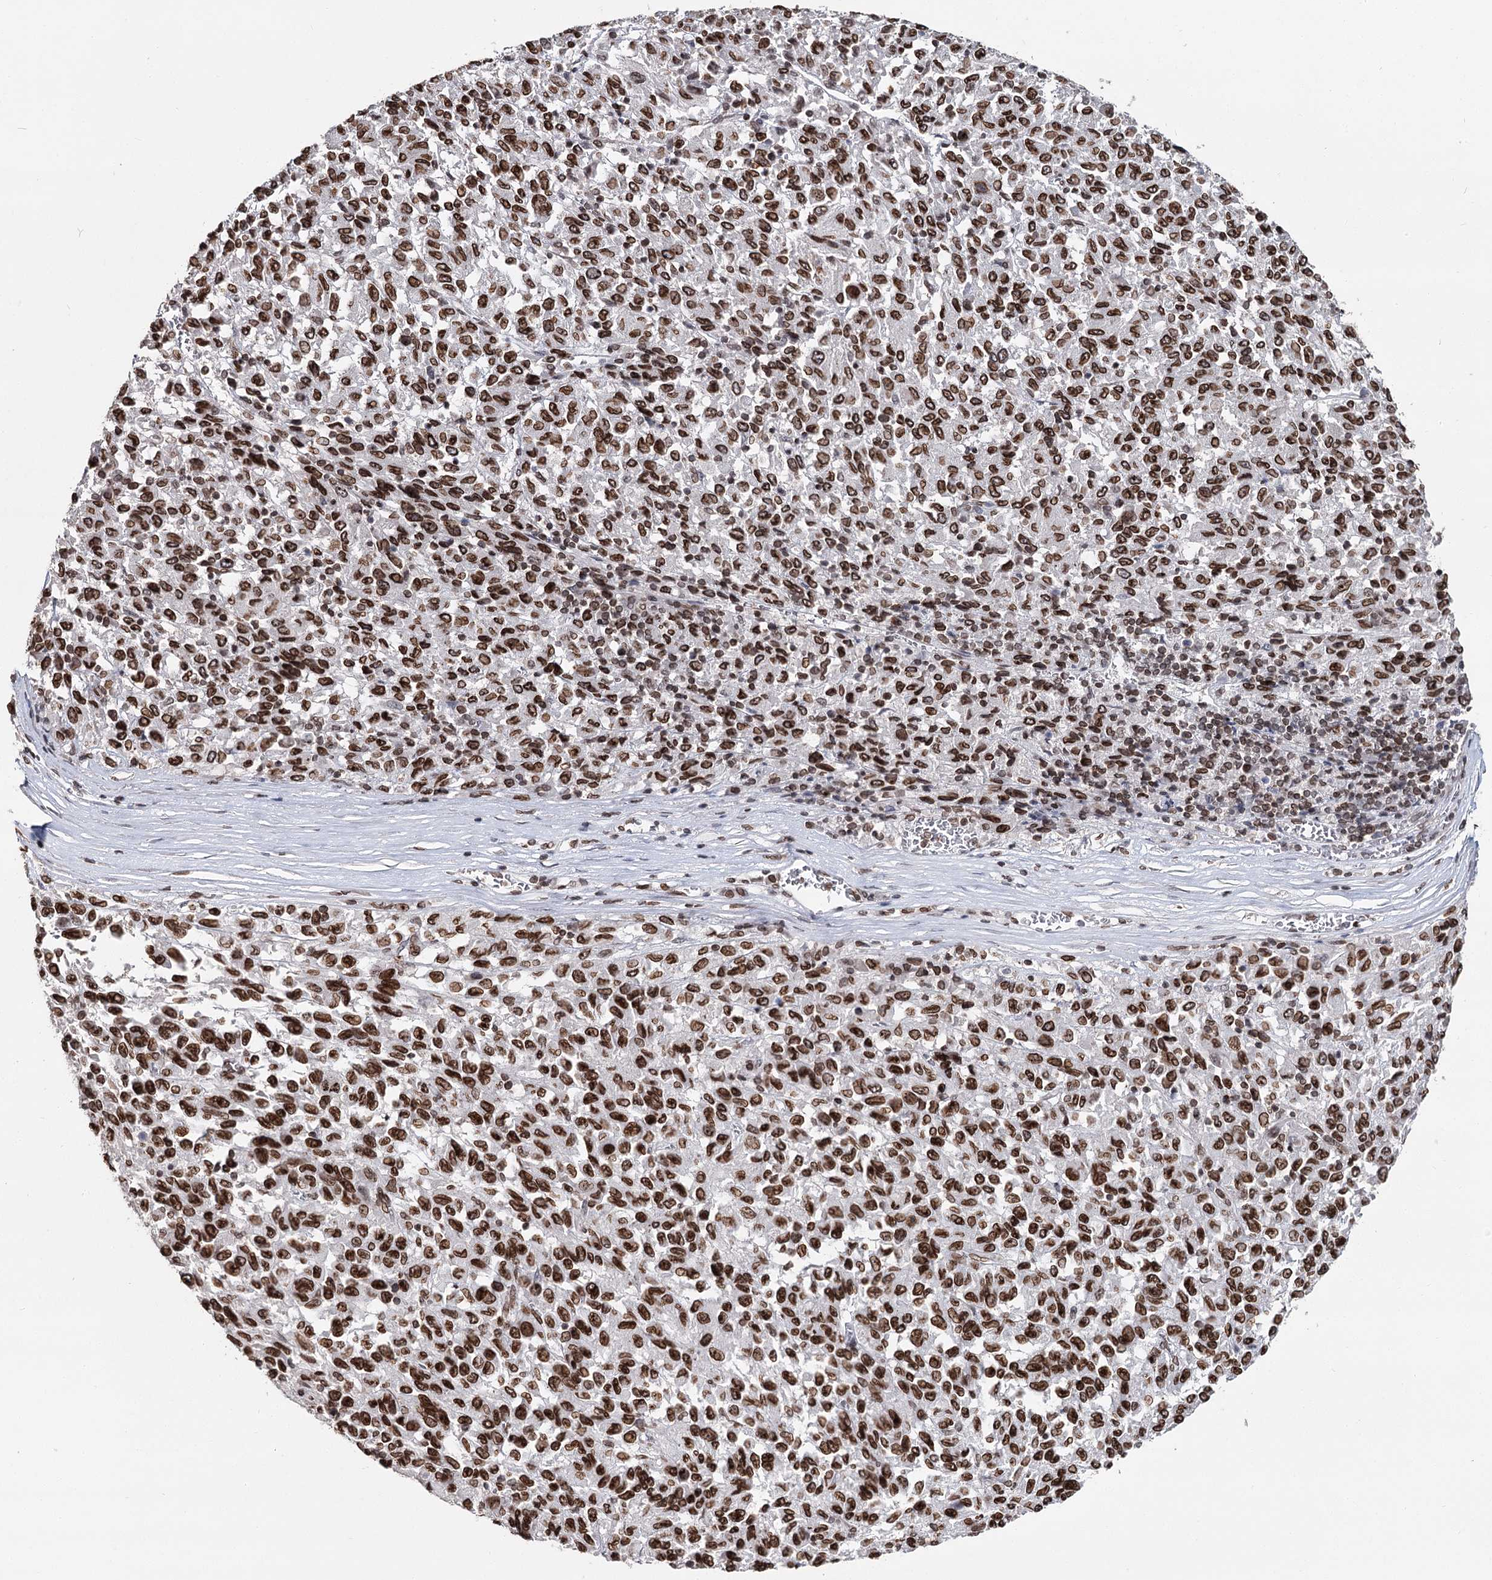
{"staining": {"intensity": "strong", "quantity": ">75%", "location": "cytoplasmic/membranous,nuclear"}, "tissue": "melanoma", "cell_type": "Tumor cells", "image_type": "cancer", "snomed": [{"axis": "morphology", "description": "Malignant melanoma, Metastatic site"}, {"axis": "topography", "description": "Lung"}], "caption": "Immunohistochemical staining of human malignant melanoma (metastatic site) shows strong cytoplasmic/membranous and nuclear protein staining in approximately >75% of tumor cells. Immunohistochemistry stains the protein of interest in brown and the nuclei are stained blue.", "gene": "KIAA0930", "patient": {"sex": "male", "age": 64}}